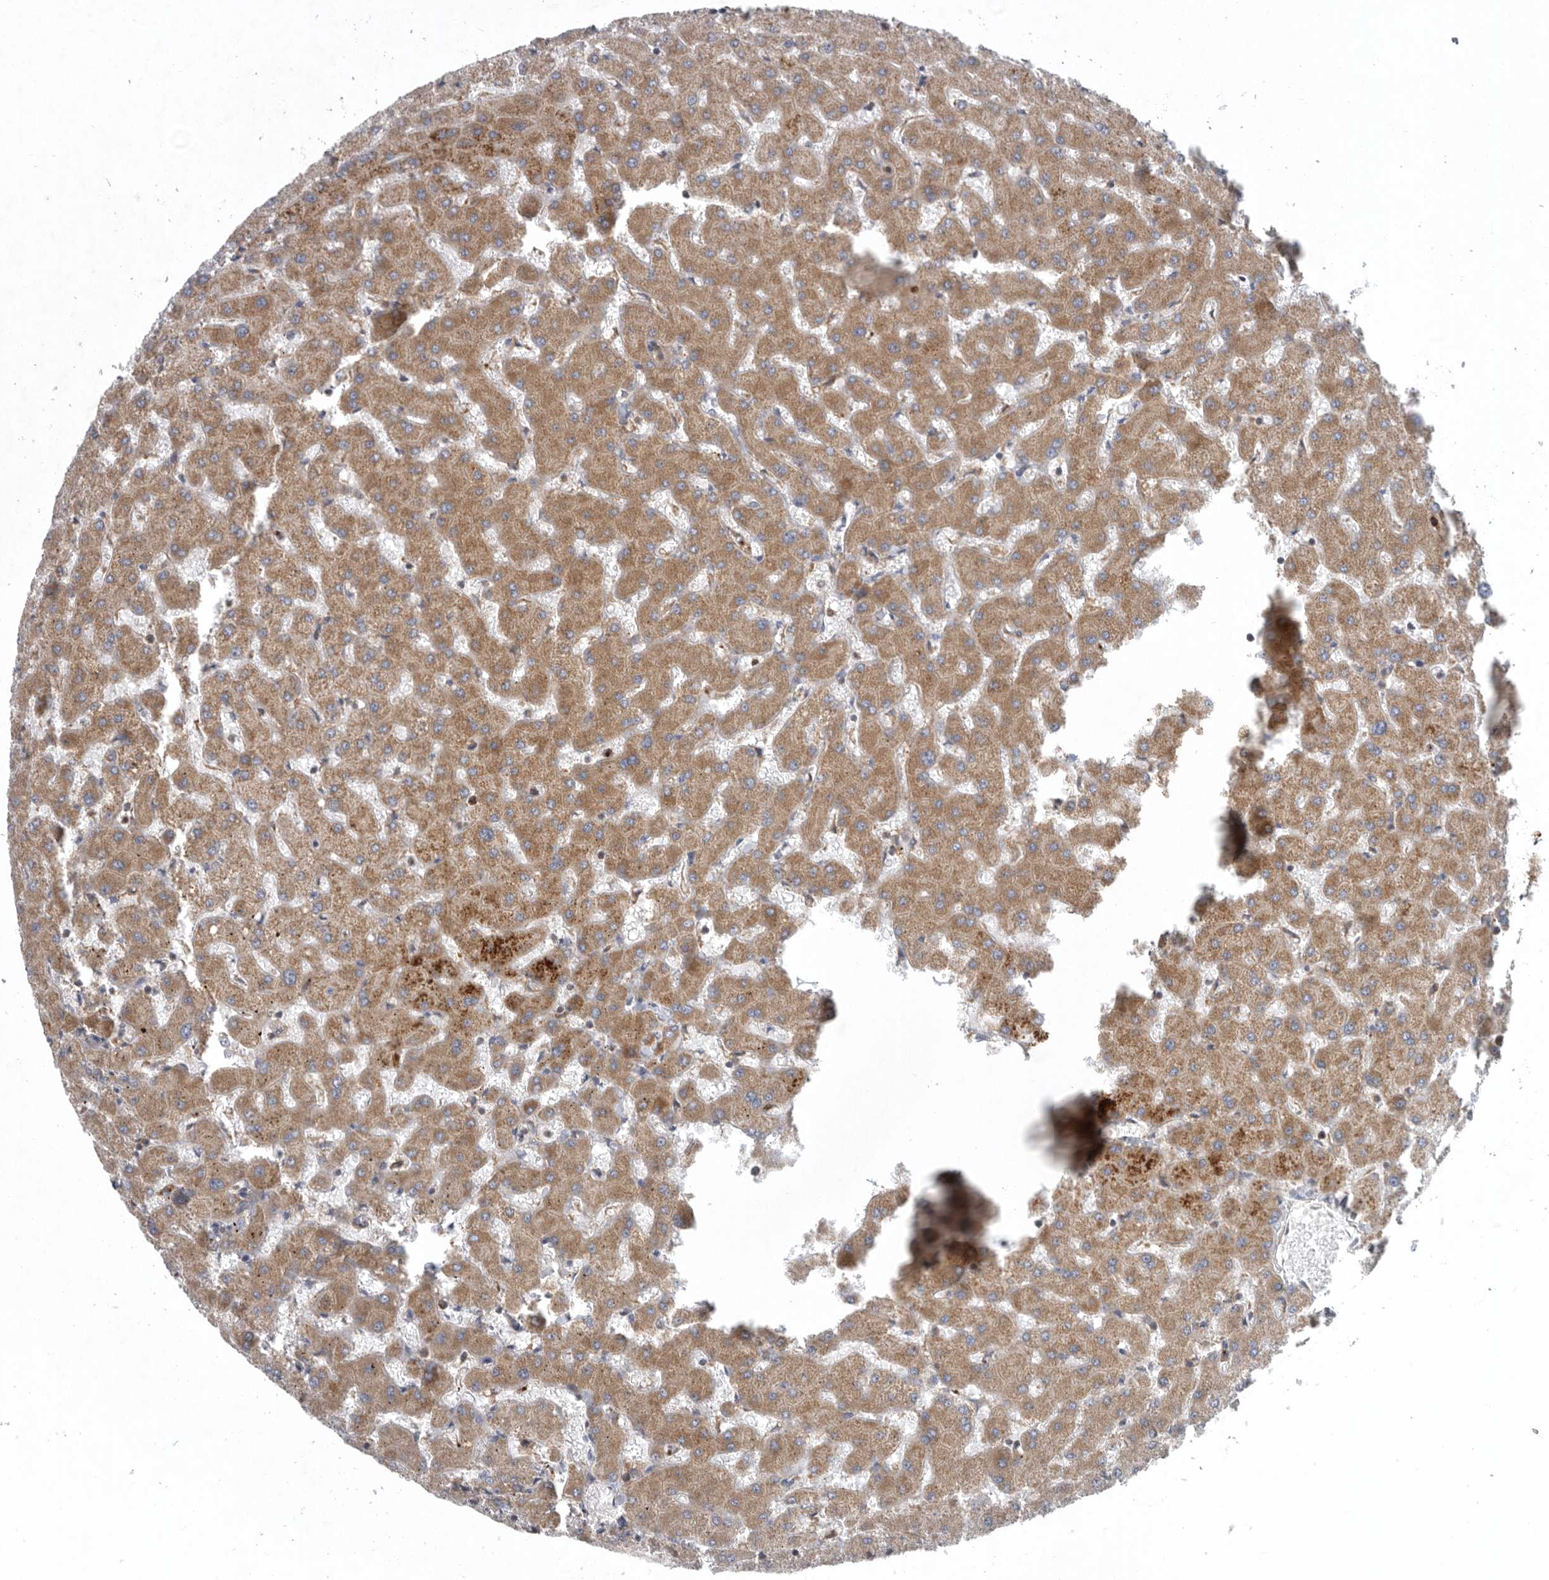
{"staining": {"intensity": "moderate", "quantity": ">75%", "location": "cytoplasmic/membranous"}, "tissue": "liver", "cell_type": "Cholangiocytes", "image_type": "normal", "snomed": [{"axis": "morphology", "description": "Normal tissue, NOS"}, {"axis": "topography", "description": "Liver"}], "caption": "Immunohistochemistry (IHC) micrograph of benign human liver stained for a protein (brown), which demonstrates medium levels of moderate cytoplasmic/membranous expression in about >75% of cholangiocytes.", "gene": "C1orf109", "patient": {"sex": "female", "age": 63}}